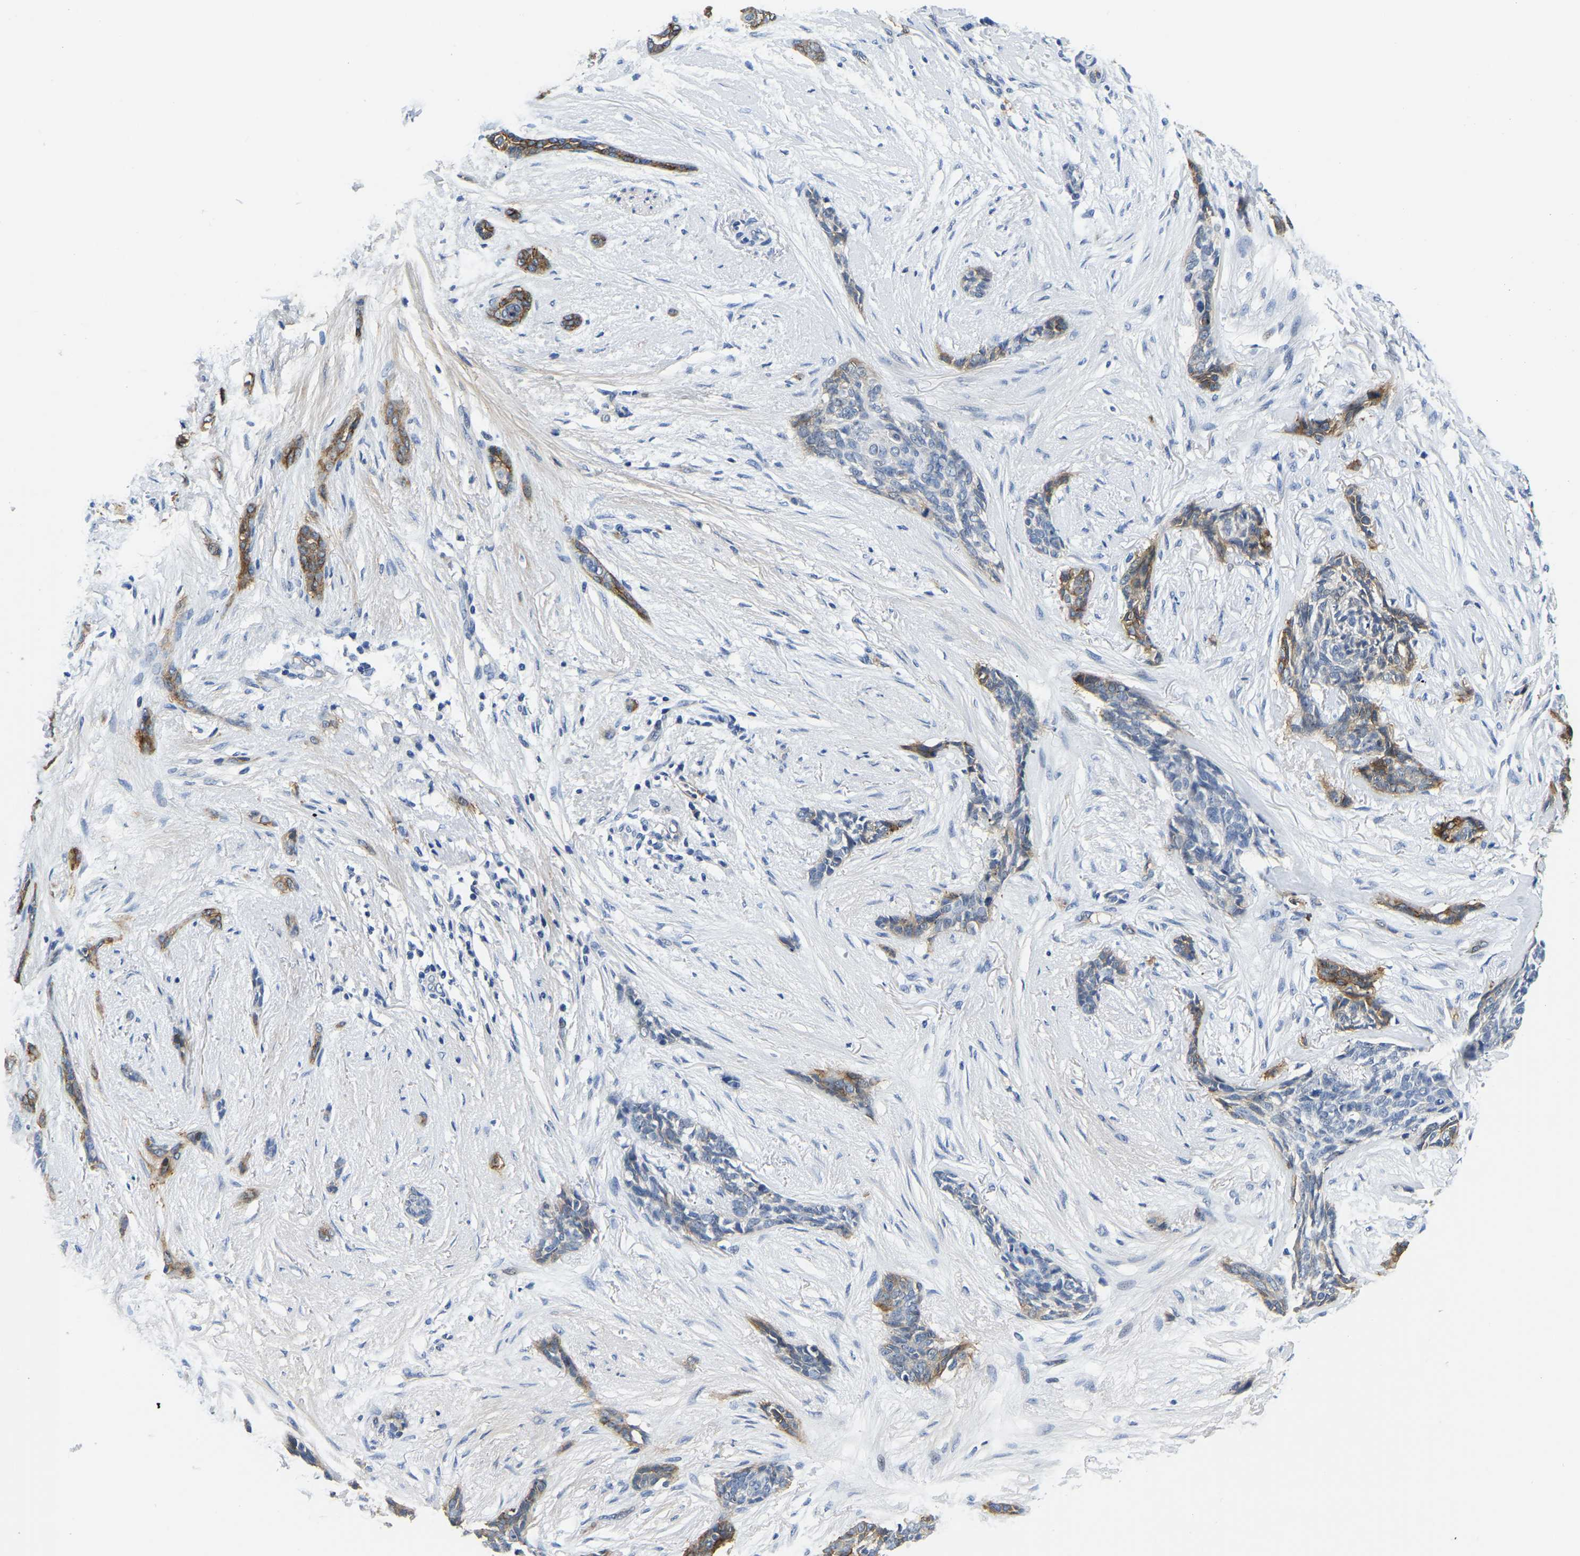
{"staining": {"intensity": "moderate", "quantity": "25%-75%", "location": "cytoplasmic/membranous"}, "tissue": "skin cancer", "cell_type": "Tumor cells", "image_type": "cancer", "snomed": [{"axis": "morphology", "description": "Basal cell carcinoma"}, {"axis": "morphology", "description": "Adnexal tumor, benign"}, {"axis": "topography", "description": "Skin"}], "caption": "This is a photomicrograph of immunohistochemistry staining of skin cancer, which shows moderate staining in the cytoplasmic/membranous of tumor cells.", "gene": "ITGA2", "patient": {"sex": "female", "age": 42}}